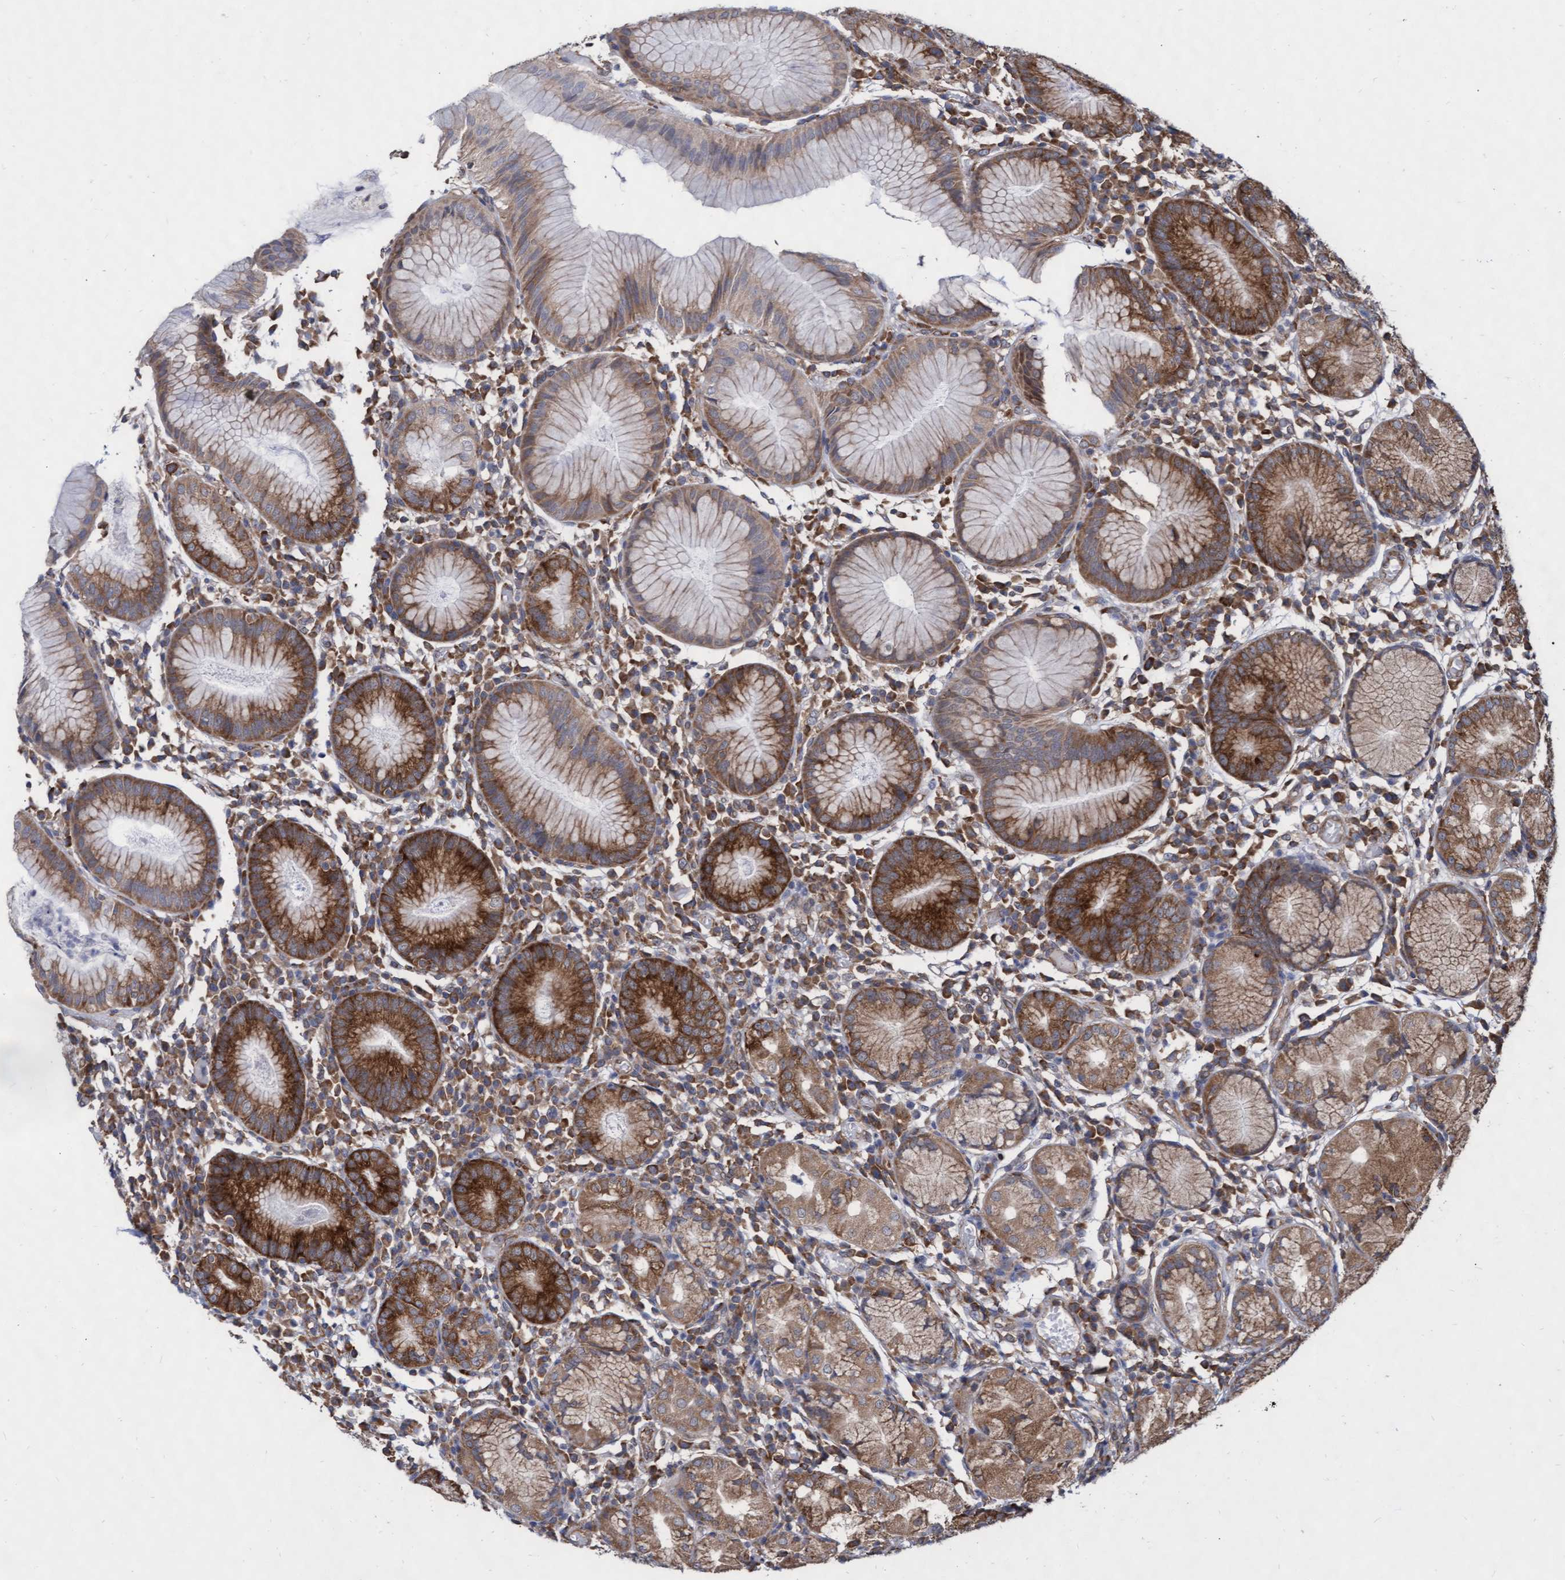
{"staining": {"intensity": "strong", "quantity": "25%-75%", "location": "cytoplasmic/membranous"}, "tissue": "stomach", "cell_type": "Glandular cells", "image_type": "normal", "snomed": [{"axis": "morphology", "description": "Normal tissue, NOS"}, {"axis": "topography", "description": "Stomach"}, {"axis": "topography", "description": "Stomach, lower"}], "caption": "Human stomach stained for a protein (brown) exhibits strong cytoplasmic/membranous positive positivity in about 25%-75% of glandular cells.", "gene": "ABCF2", "patient": {"sex": "female", "age": 75}}